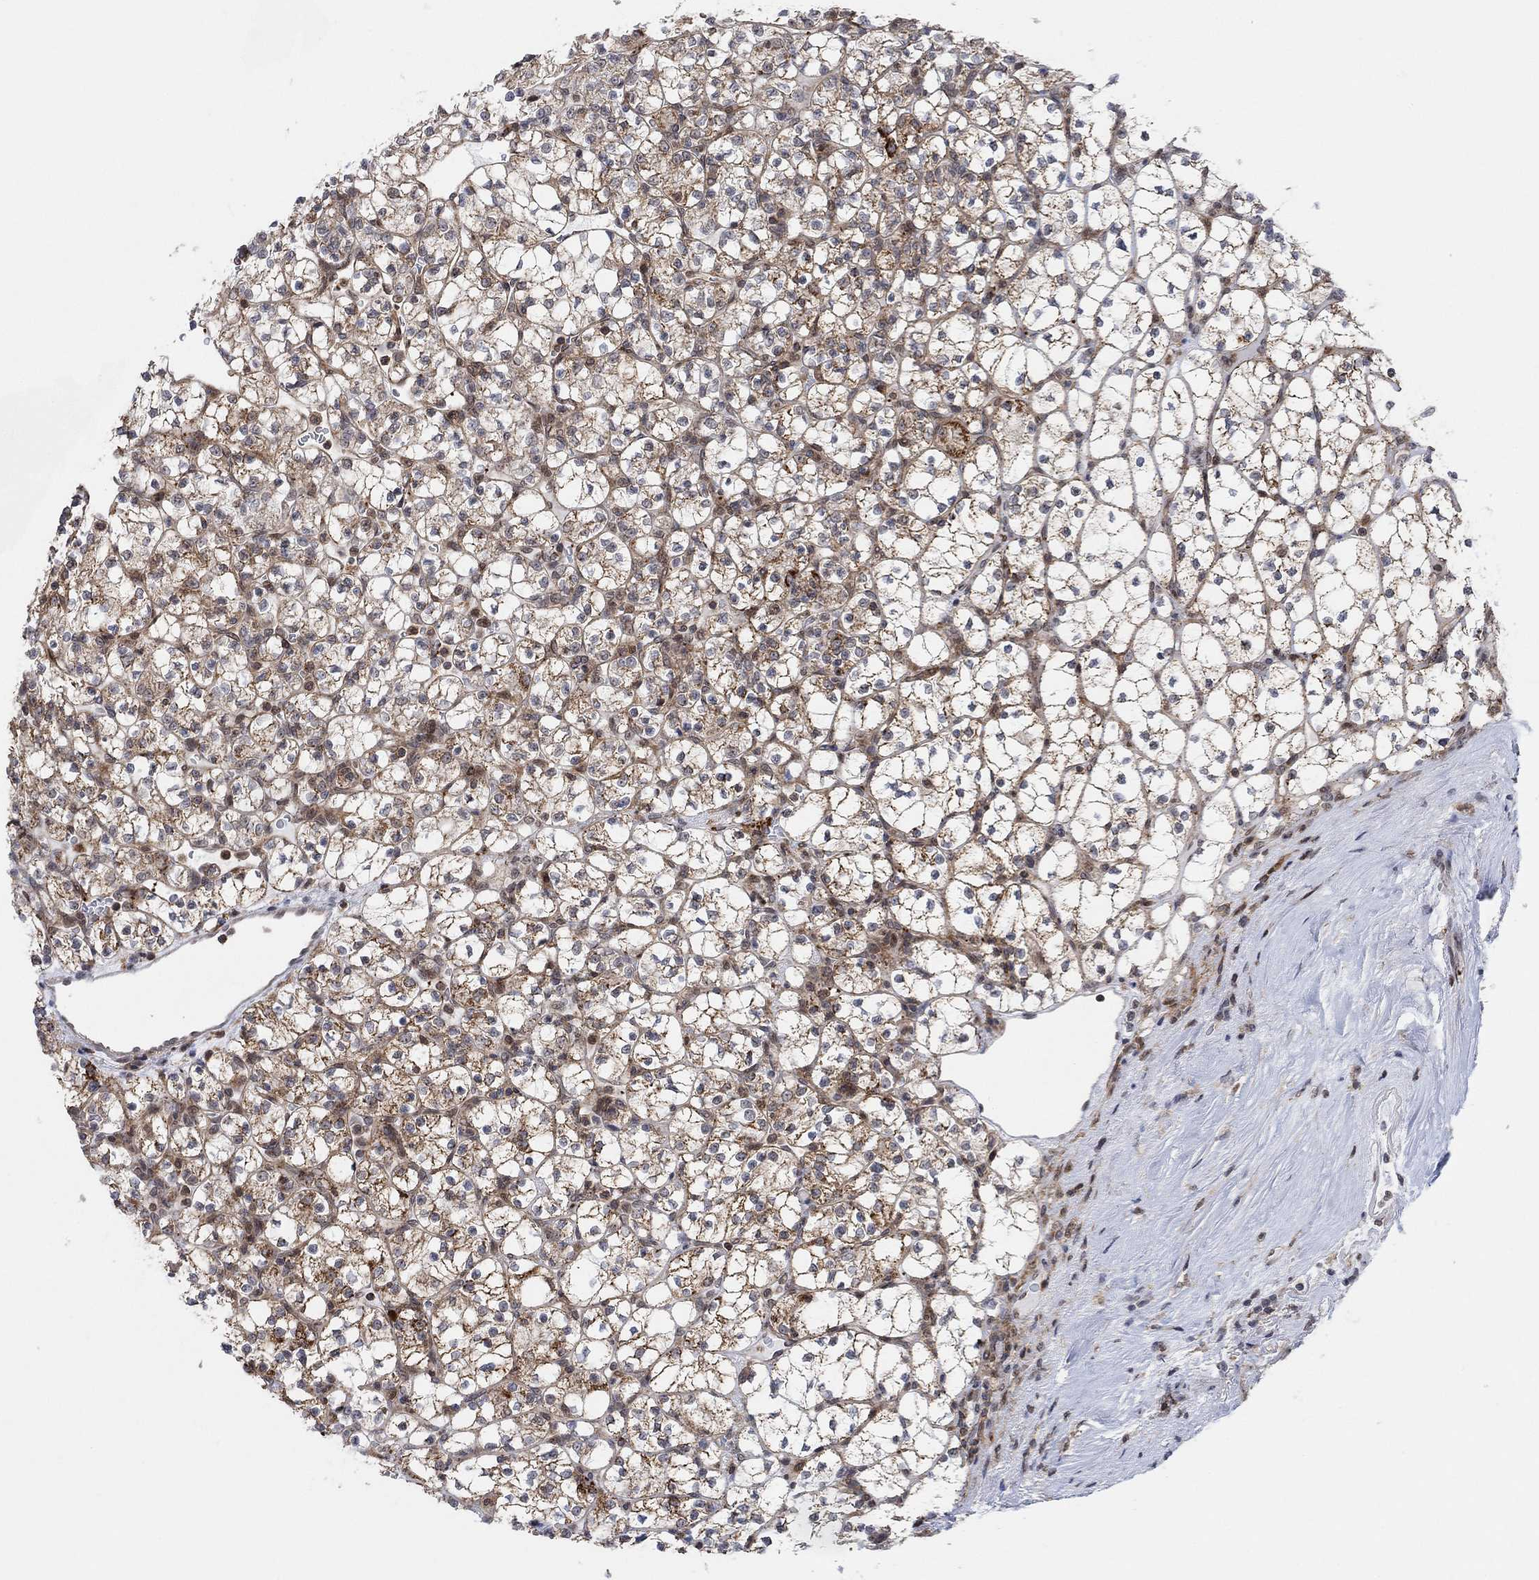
{"staining": {"intensity": "moderate", "quantity": "25%-75%", "location": "cytoplasmic/membranous"}, "tissue": "renal cancer", "cell_type": "Tumor cells", "image_type": "cancer", "snomed": [{"axis": "morphology", "description": "Adenocarcinoma, NOS"}, {"axis": "topography", "description": "Kidney"}], "caption": "Protein positivity by IHC reveals moderate cytoplasmic/membranous expression in approximately 25%-75% of tumor cells in renal cancer. Using DAB (3,3'-diaminobenzidine) (brown) and hematoxylin (blue) stains, captured at high magnification using brightfield microscopy.", "gene": "PWWP2B", "patient": {"sex": "female", "age": 89}}